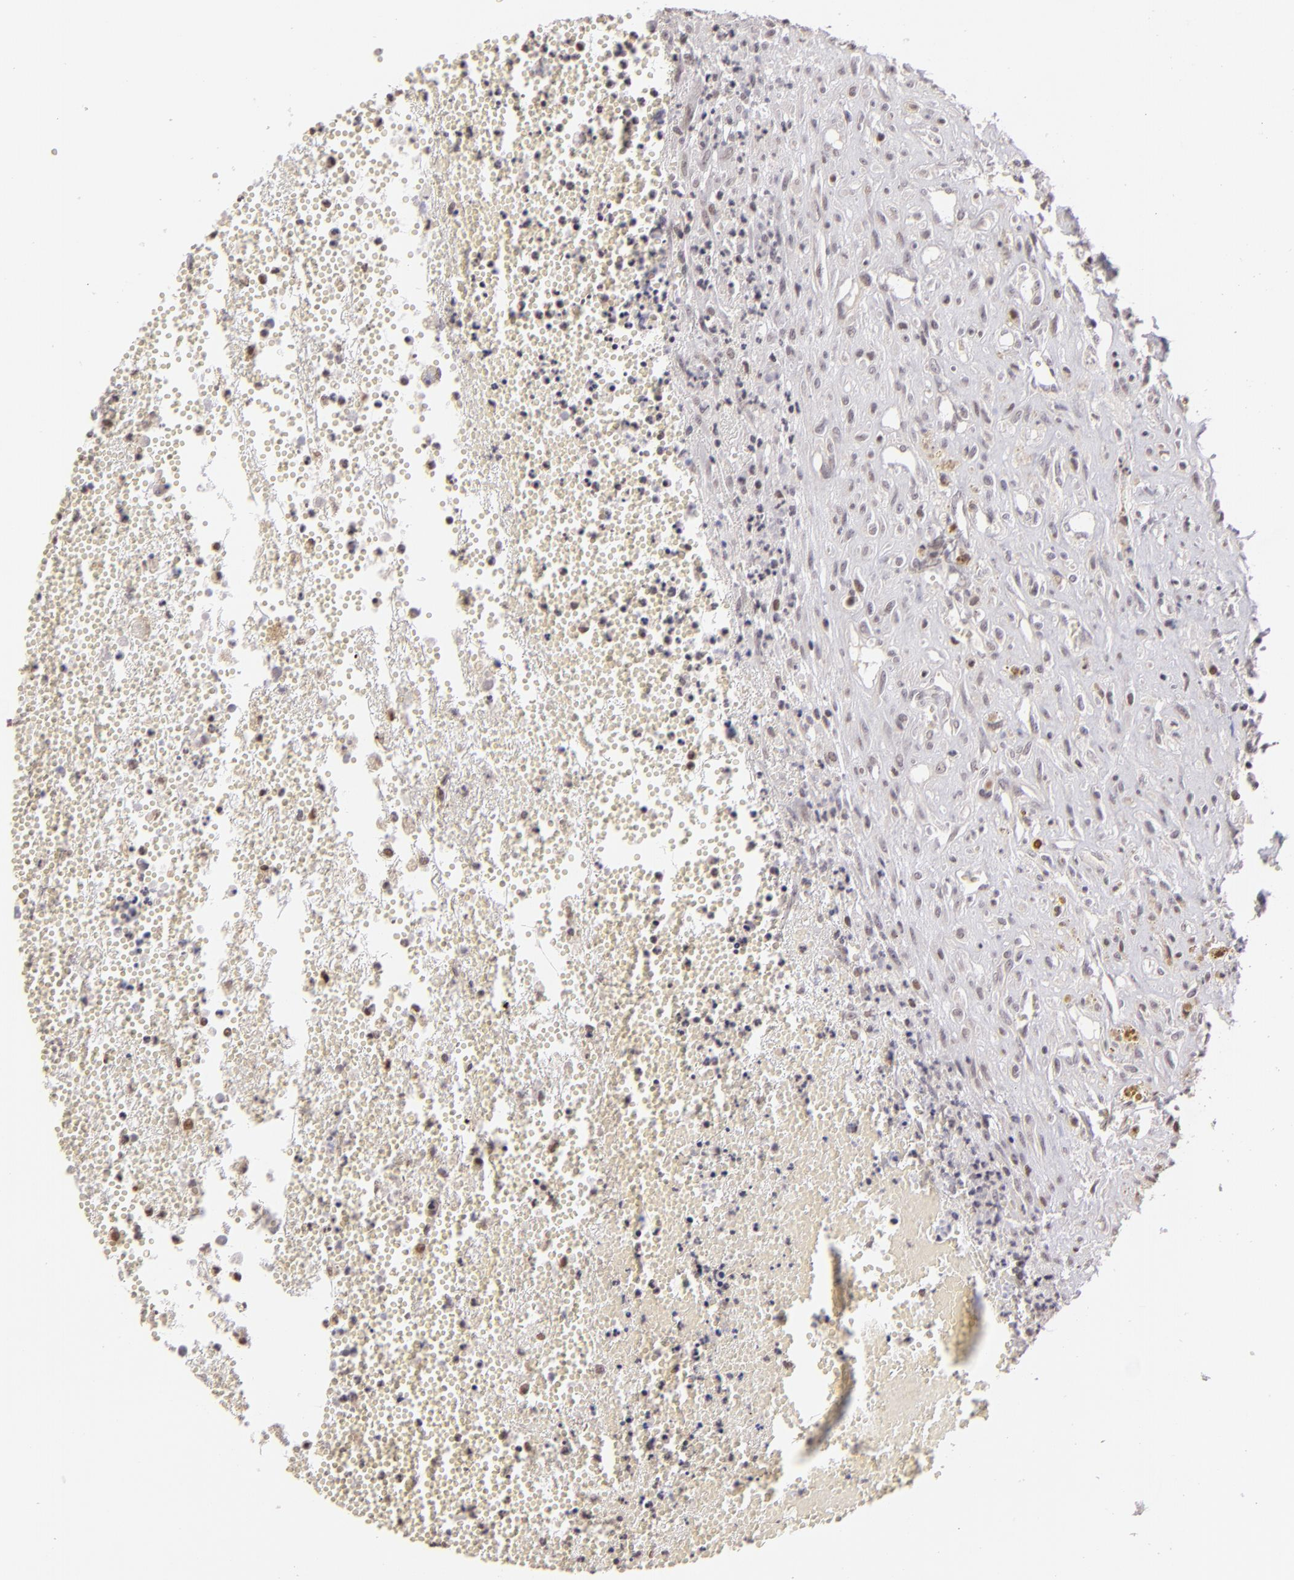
{"staining": {"intensity": "weak", "quantity": "<25%", "location": "nuclear"}, "tissue": "glioma", "cell_type": "Tumor cells", "image_type": "cancer", "snomed": [{"axis": "morphology", "description": "Glioma, malignant, High grade"}, {"axis": "topography", "description": "Brain"}], "caption": "This image is of malignant glioma (high-grade) stained with IHC to label a protein in brown with the nuclei are counter-stained blue. There is no positivity in tumor cells.", "gene": "RARB", "patient": {"sex": "male", "age": 66}}